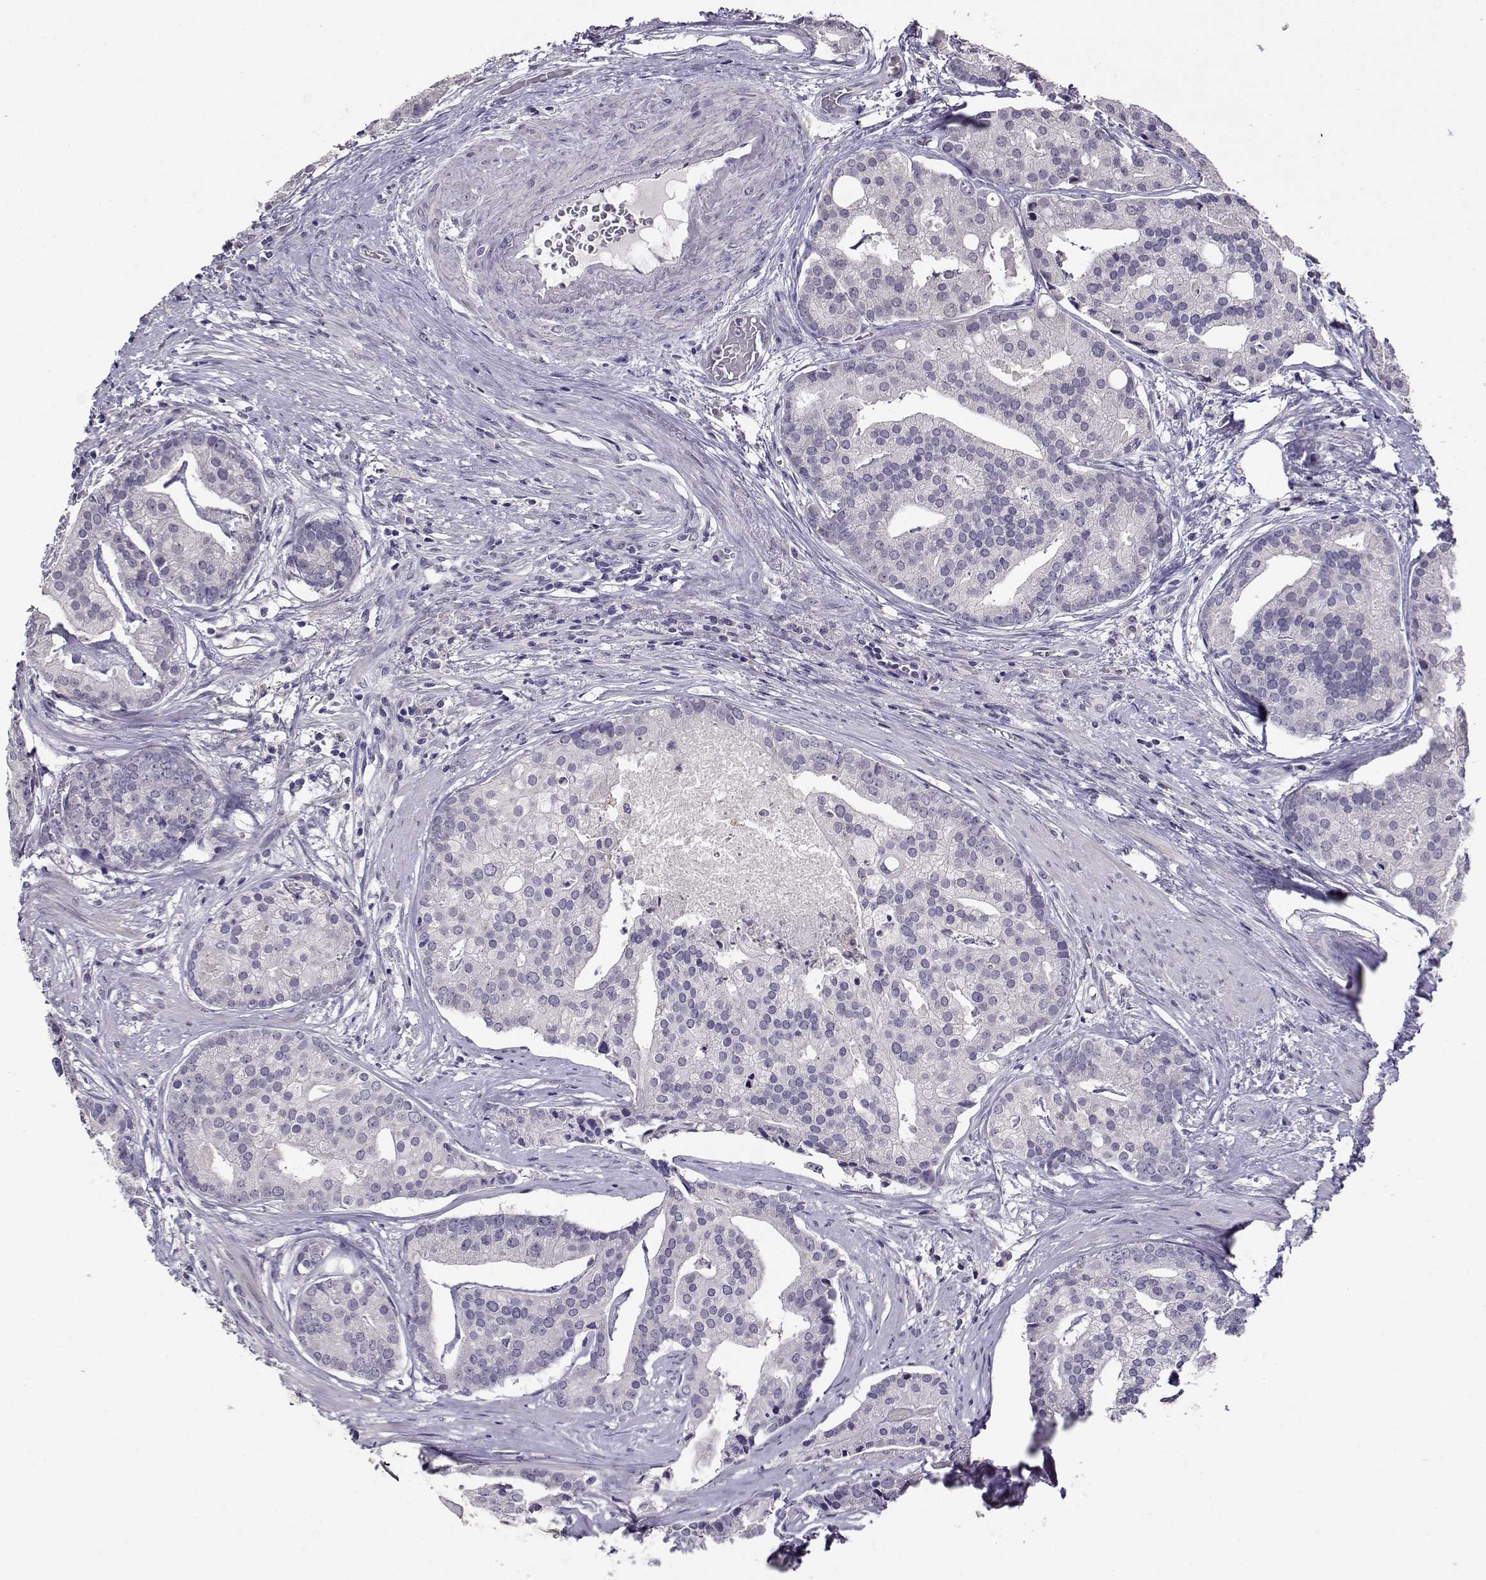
{"staining": {"intensity": "negative", "quantity": "none", "location": "none"}, "tissue": "prostate cancer", "cell_type": "Tumor cells", "image_type": "cancer", "snomed": [{"axis": "morphology", "description": "Adenocarcinoma, NOS"}, {"axis": "topography", "description": "Prostate and seminal vesicle, NOS"}, {"axis": "topography", "description": "Prostate"}], "caption": "IHC of prostate cancer (adenocarcinoma) displays no staining in tumor cells.", "gene": "RHOXF2", "patient": {"sex": "male", "age": 44}}